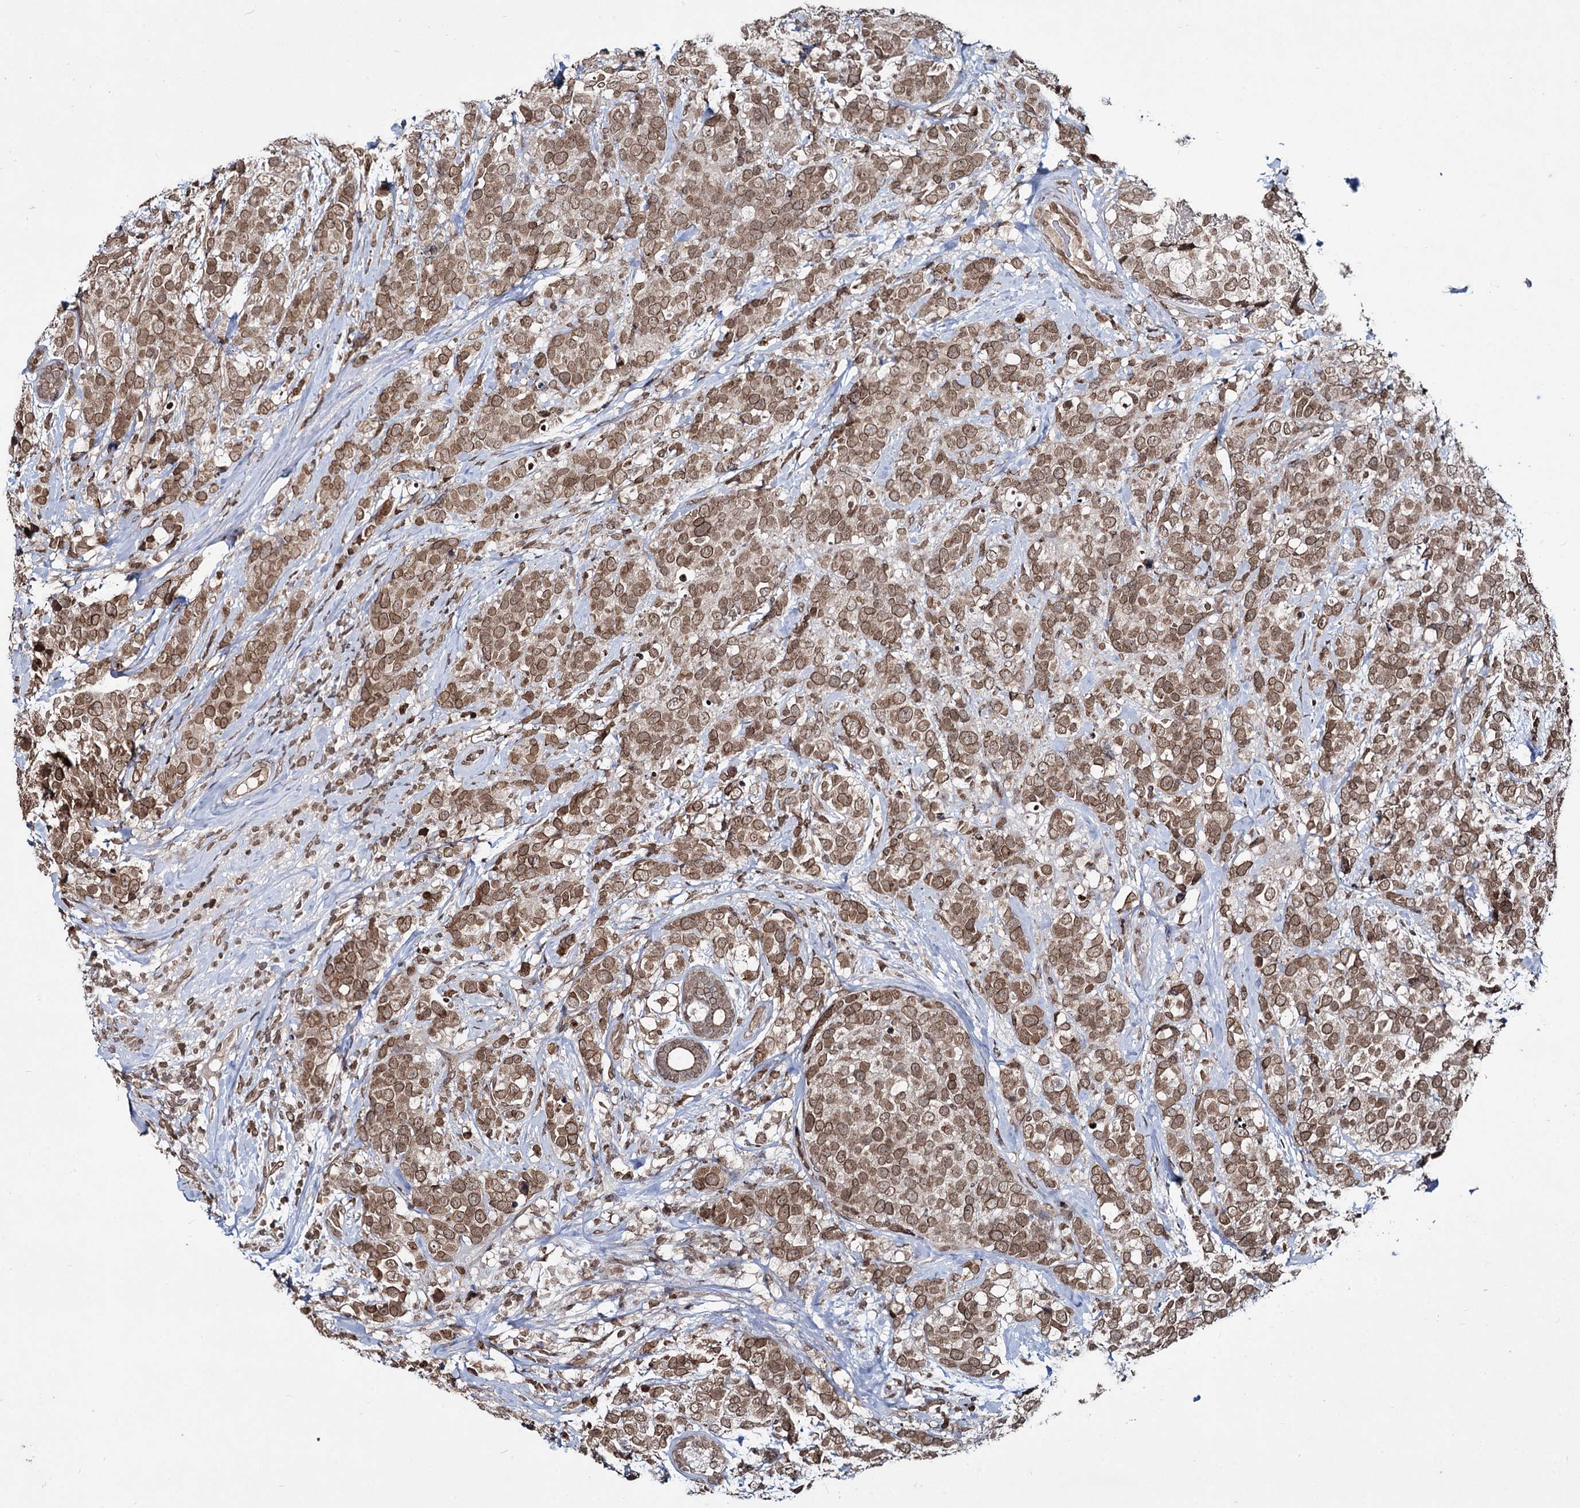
{"staining": {"intensity": "moderate", "quantity": ">75%", "location": "cytoplasmic/membranous,nuclear"}, "tissue": "breast cancer", "cell_type": "Tumor cells", "image_type": "cancer", "snomed": [{"axis": "morphology", "description": "Lobular carcinoma"}, {"axis": "topography", "description": "Breast"}], "caption": "The histopathology image displays immunohistochemical staining of breast lobular carcinoma. There is moderate cytoplasmic/membranous and nuclear expression is identified in about >75% of tumor cells.", "gene": "RNF6", "patient": {"sex": "female", "age": 59}}